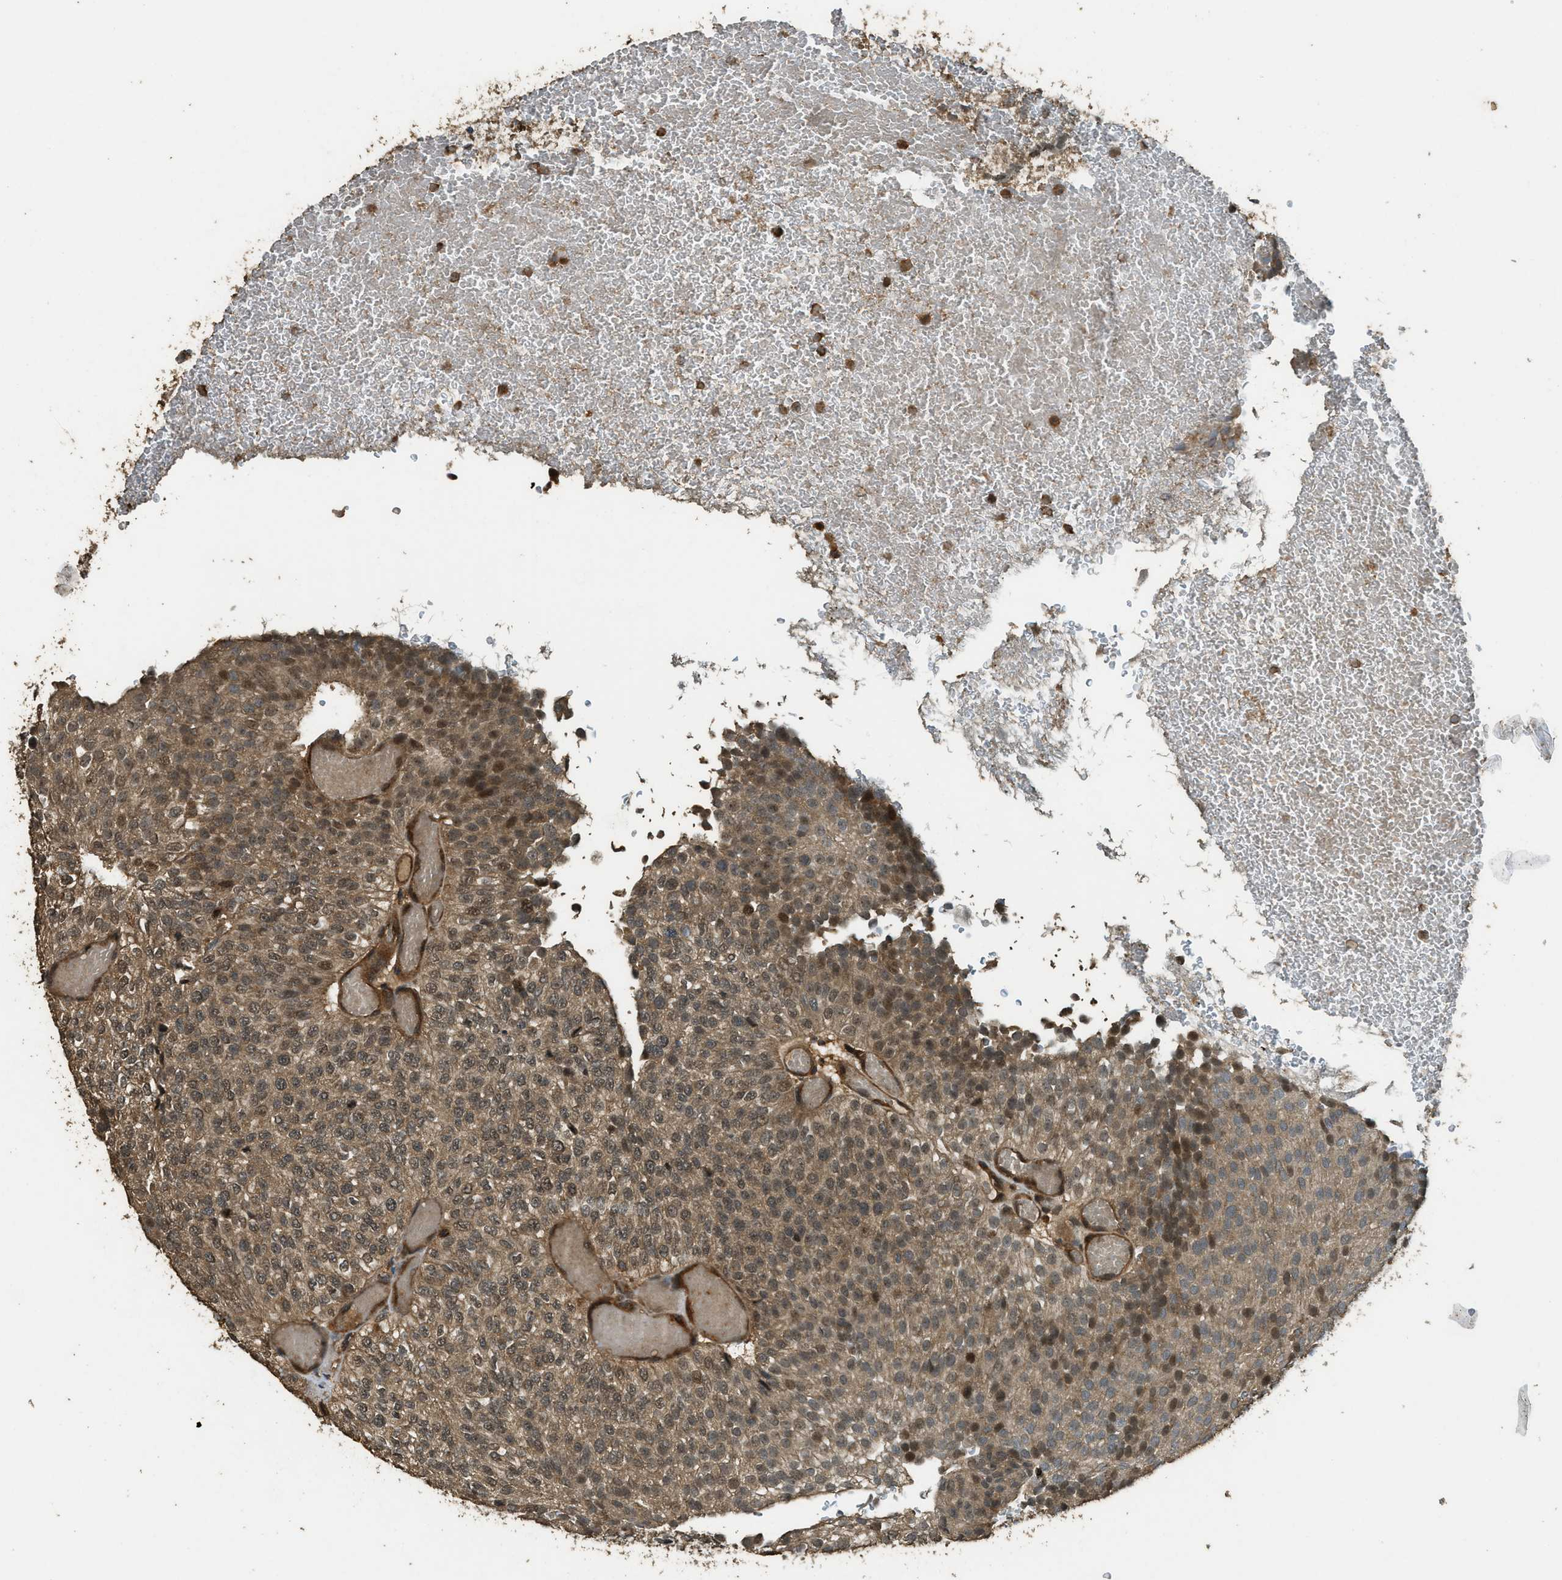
{"staining": {"intensity": "moderate", "quantity": ">75%", "location": "cytoplasmic/membranous,nuclear"}, "tissue": "urothelial cancer", "cell_type": "Tumor cells", "image_type": "cancer", "snomed": [{"axis": "morphology", "description": "Urothelial carcinoma, Low grade"}, {"axis": "topography", "description": "Urinary bladder"}], "caption": "Urothelial cancer was stained to show a protein in brown. There is medium levels of moderate cytoplasmic/membranous and nuclear staining in approximately >75% of tumor cells. The protein is stained brown, and the nuclei are stained in blue (DAB IHC with brightfield microscopy, high magnification).", "gene": "PPP6R3", "patient": {"sex": "male", "age": 78}}